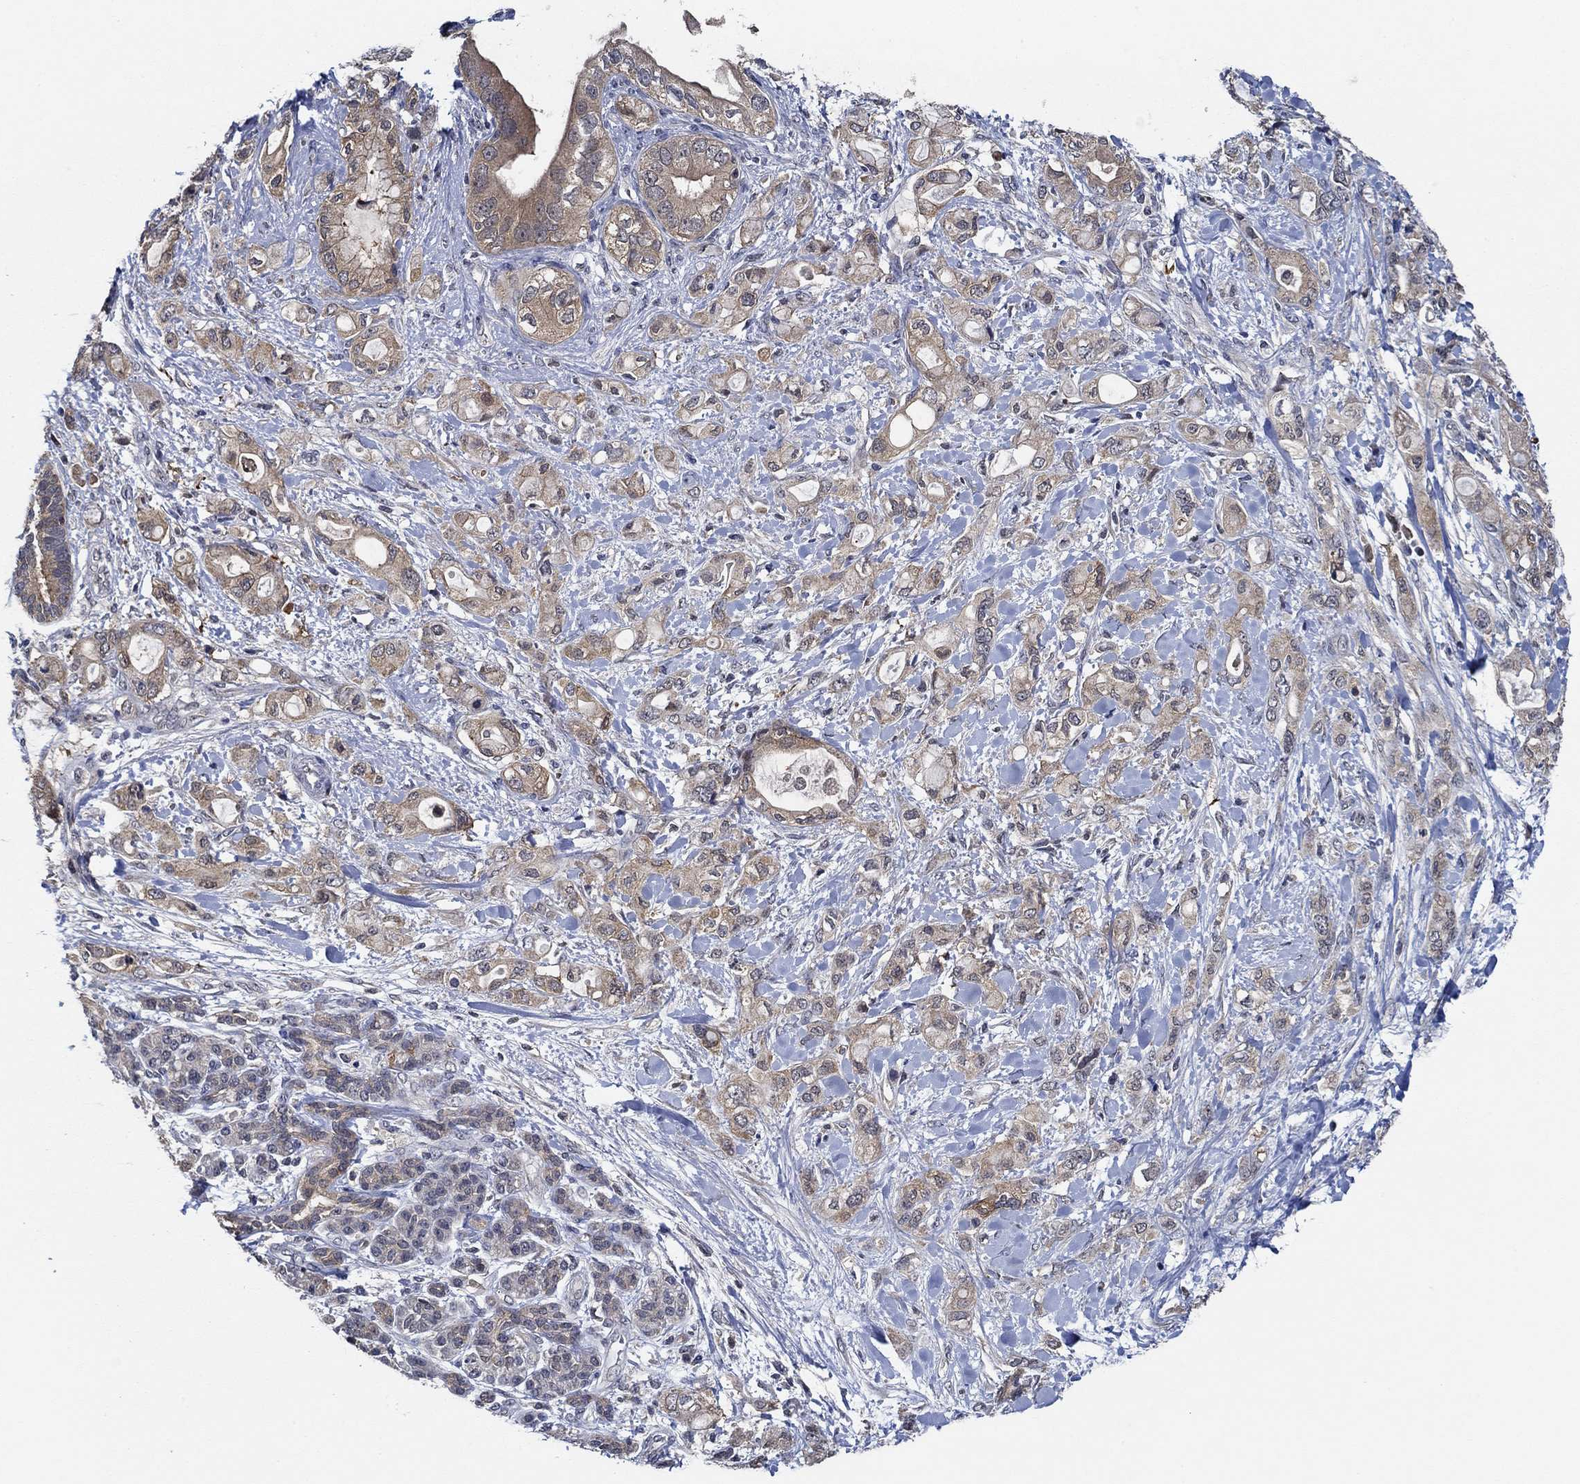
{"staining": {"intensity": "weak", "quantity": ">75%", "location": "cytoplasmic/membranous"}, "tissue": "pancreatic cancer", "cell_type": "Tumor cells", "image_type": "cancer", "snomed": [{"axis": "morphology", "description": "Adenocarcinoma, NOS"}, {"axis": "topography", "description": "Pancreas"}], "caption": "A photomicrograph showing weak cytoplasmic/membranous expression in about >75% of tumor cells in adenocarcinoma (pancreatic), as visualized by brown immunohistochemical staining.", "gene": "DACT1", "patient": {"sex": "female", "age": 56}}